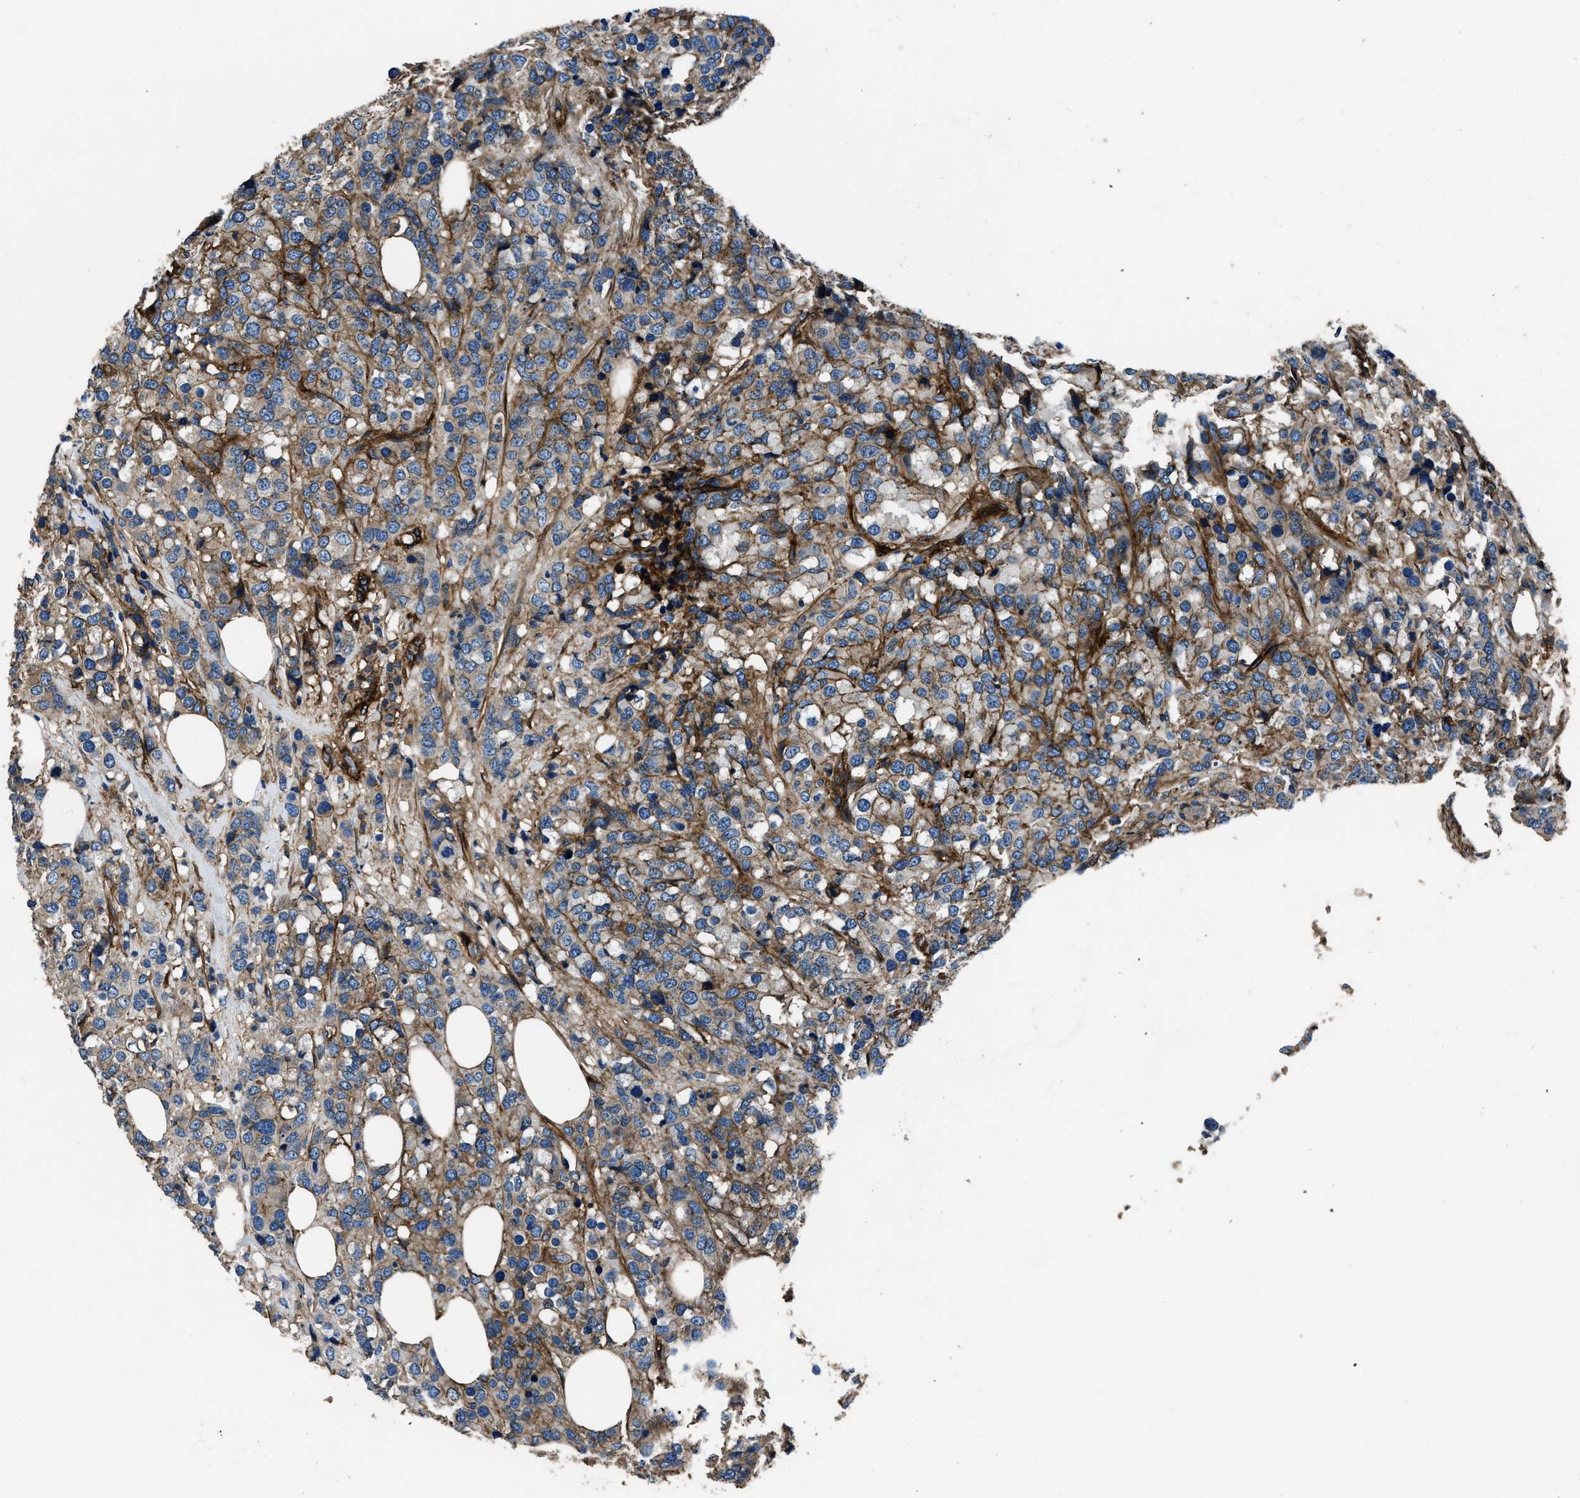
{"staining": {"intensity": "moderate", "quantity": ">75%", "location": "cytoplasmic/membranous"}, "tissue": "breast cancer", "cell_type": "Tumor cells", "image_type": "cancer", "snomed": [{"axis": "morphology", "description": "Lobular carcinoma"}, {"axis": "topography", "description": "Breast"}], "caption": "IHC of breast cancer (lobular carcinoma) displays medium levels of moderate cytoplasmic/membranous staining in about >75% of tumor cells.", "gene": "CD276", "patient": {"sex": "female", "age": 59}}